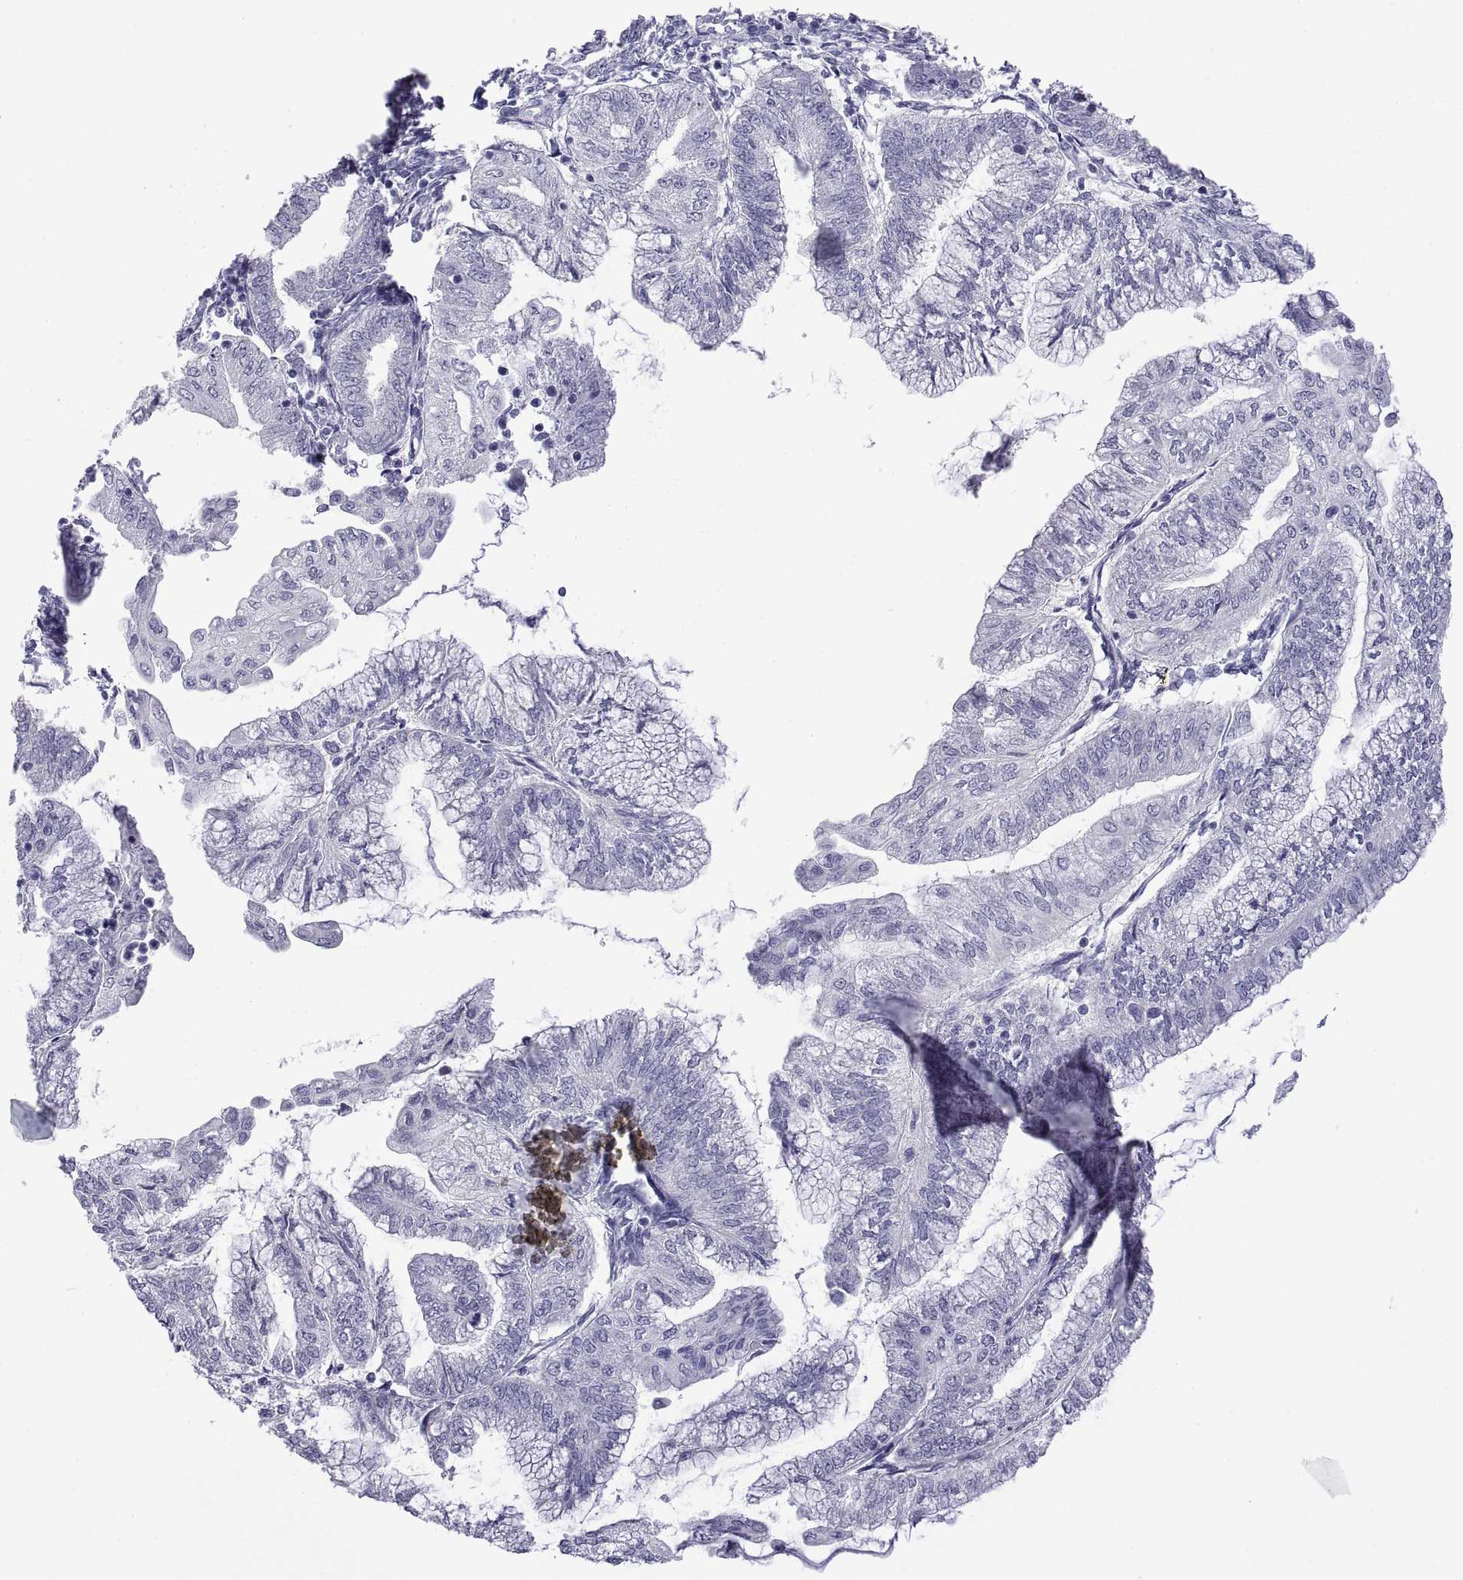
{"staining": {"intensity": "negative", "quantity": "none", "location": "none"}, "tissue": "endometrial cancer", "cell_type": "Tumor cells", "image_type": "cancer", "snomed": [{"axis": "morphology", "description": "Adenocarcinoma, NOS"}, {"axis": "topography", "description": "Endometrium"}], "caption": "Tumor cells show no significant expression in endometrial cancer.", "gene": "VSX2", "patient": {"sex": "female", "age": 55}}